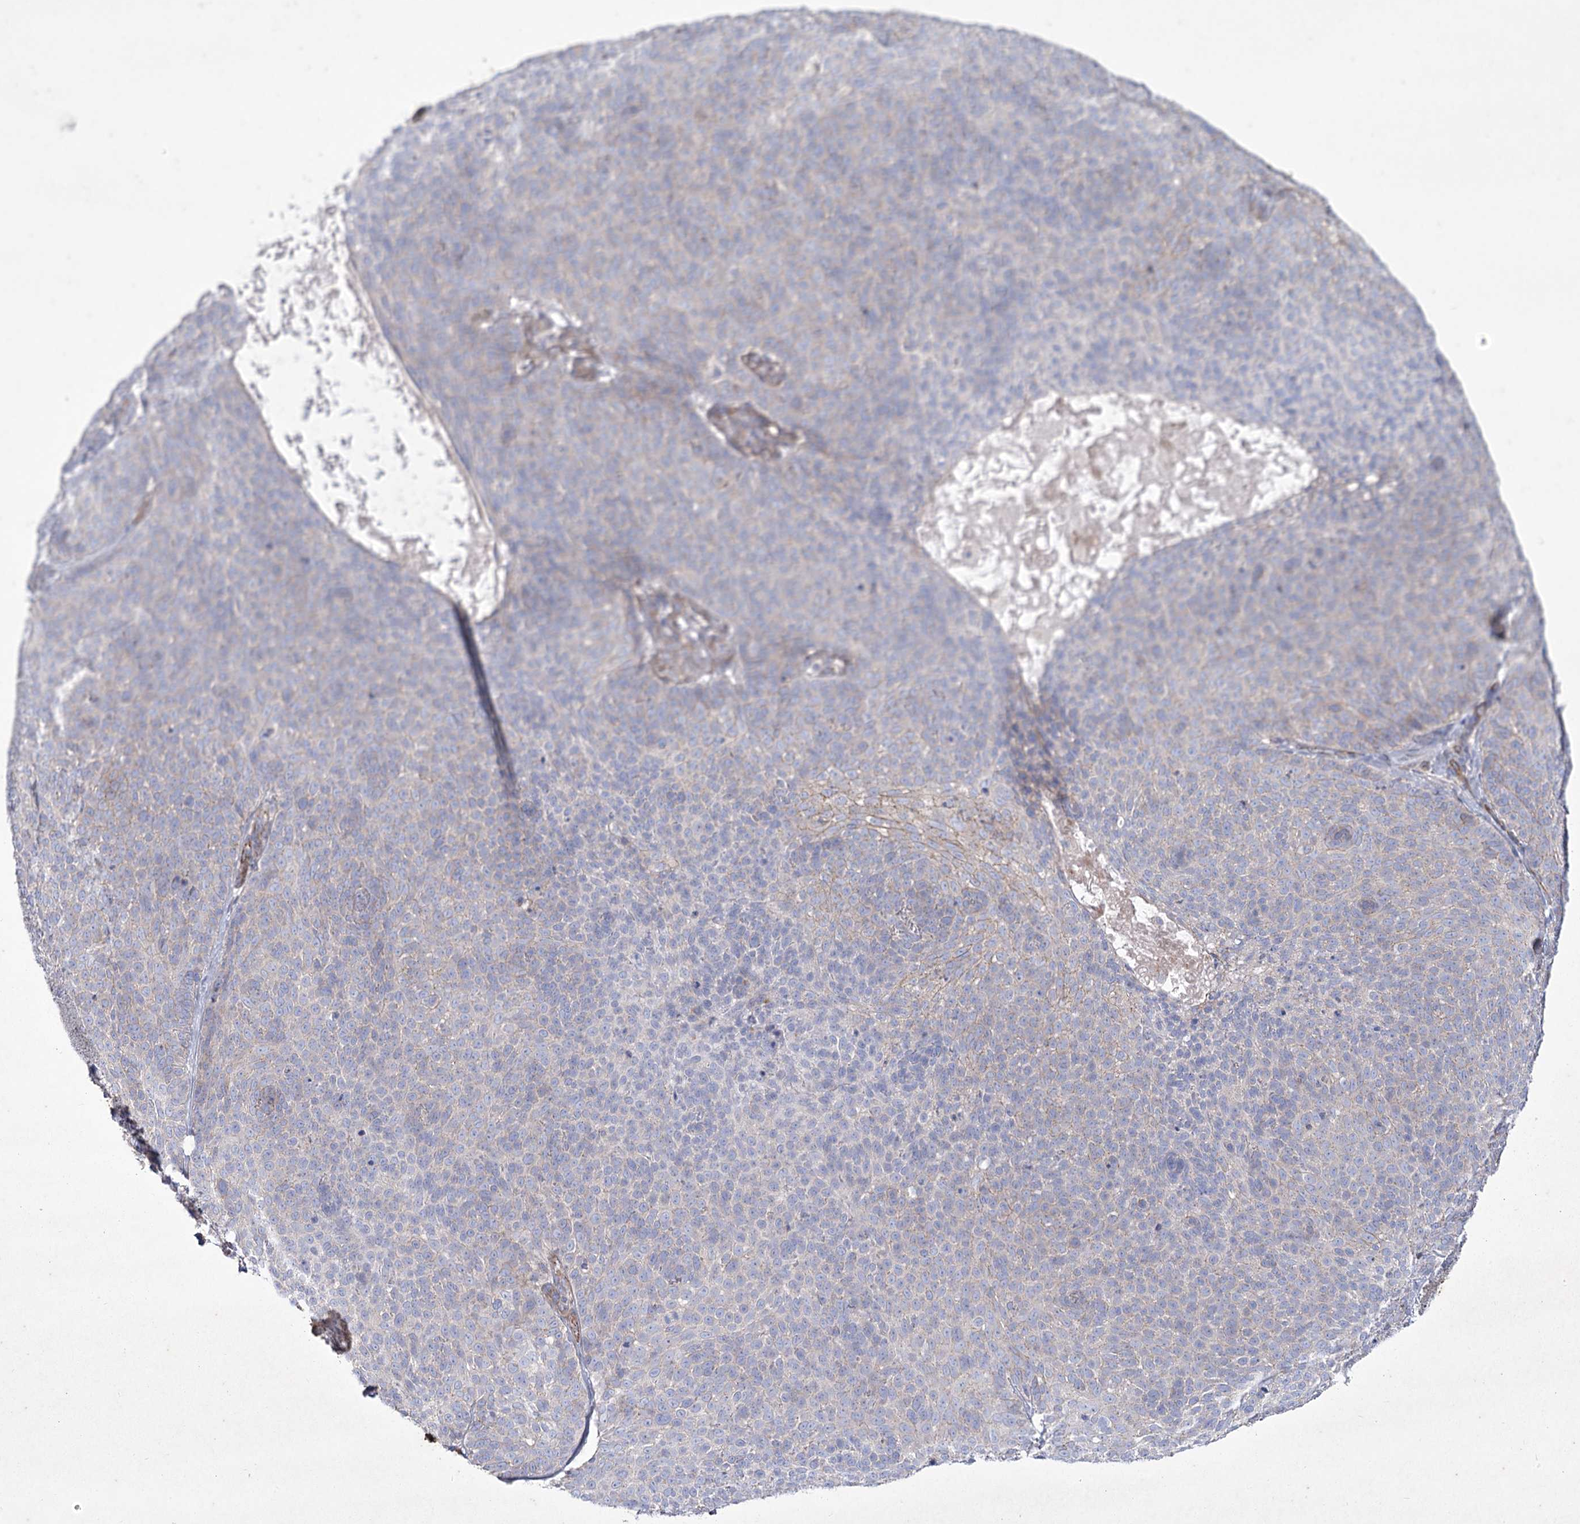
{"staining": {"intensity": "negative", "quantity": "none", "location": "none"}, "tissue": "skin cancer", "cell_type": "Tumor cells", "image_type": "cancer", "snomed": [{"axis": "morphology", "description": "Basal cell carcinoma"}, {"axis": "topography", "description": "Skin"}], "caption": "Tumor cells are negative for protein expression in human basal cell carcinoma (skin).", "gene": "LDLRAD3", "patient": {"sex": "male", "age": 85}}